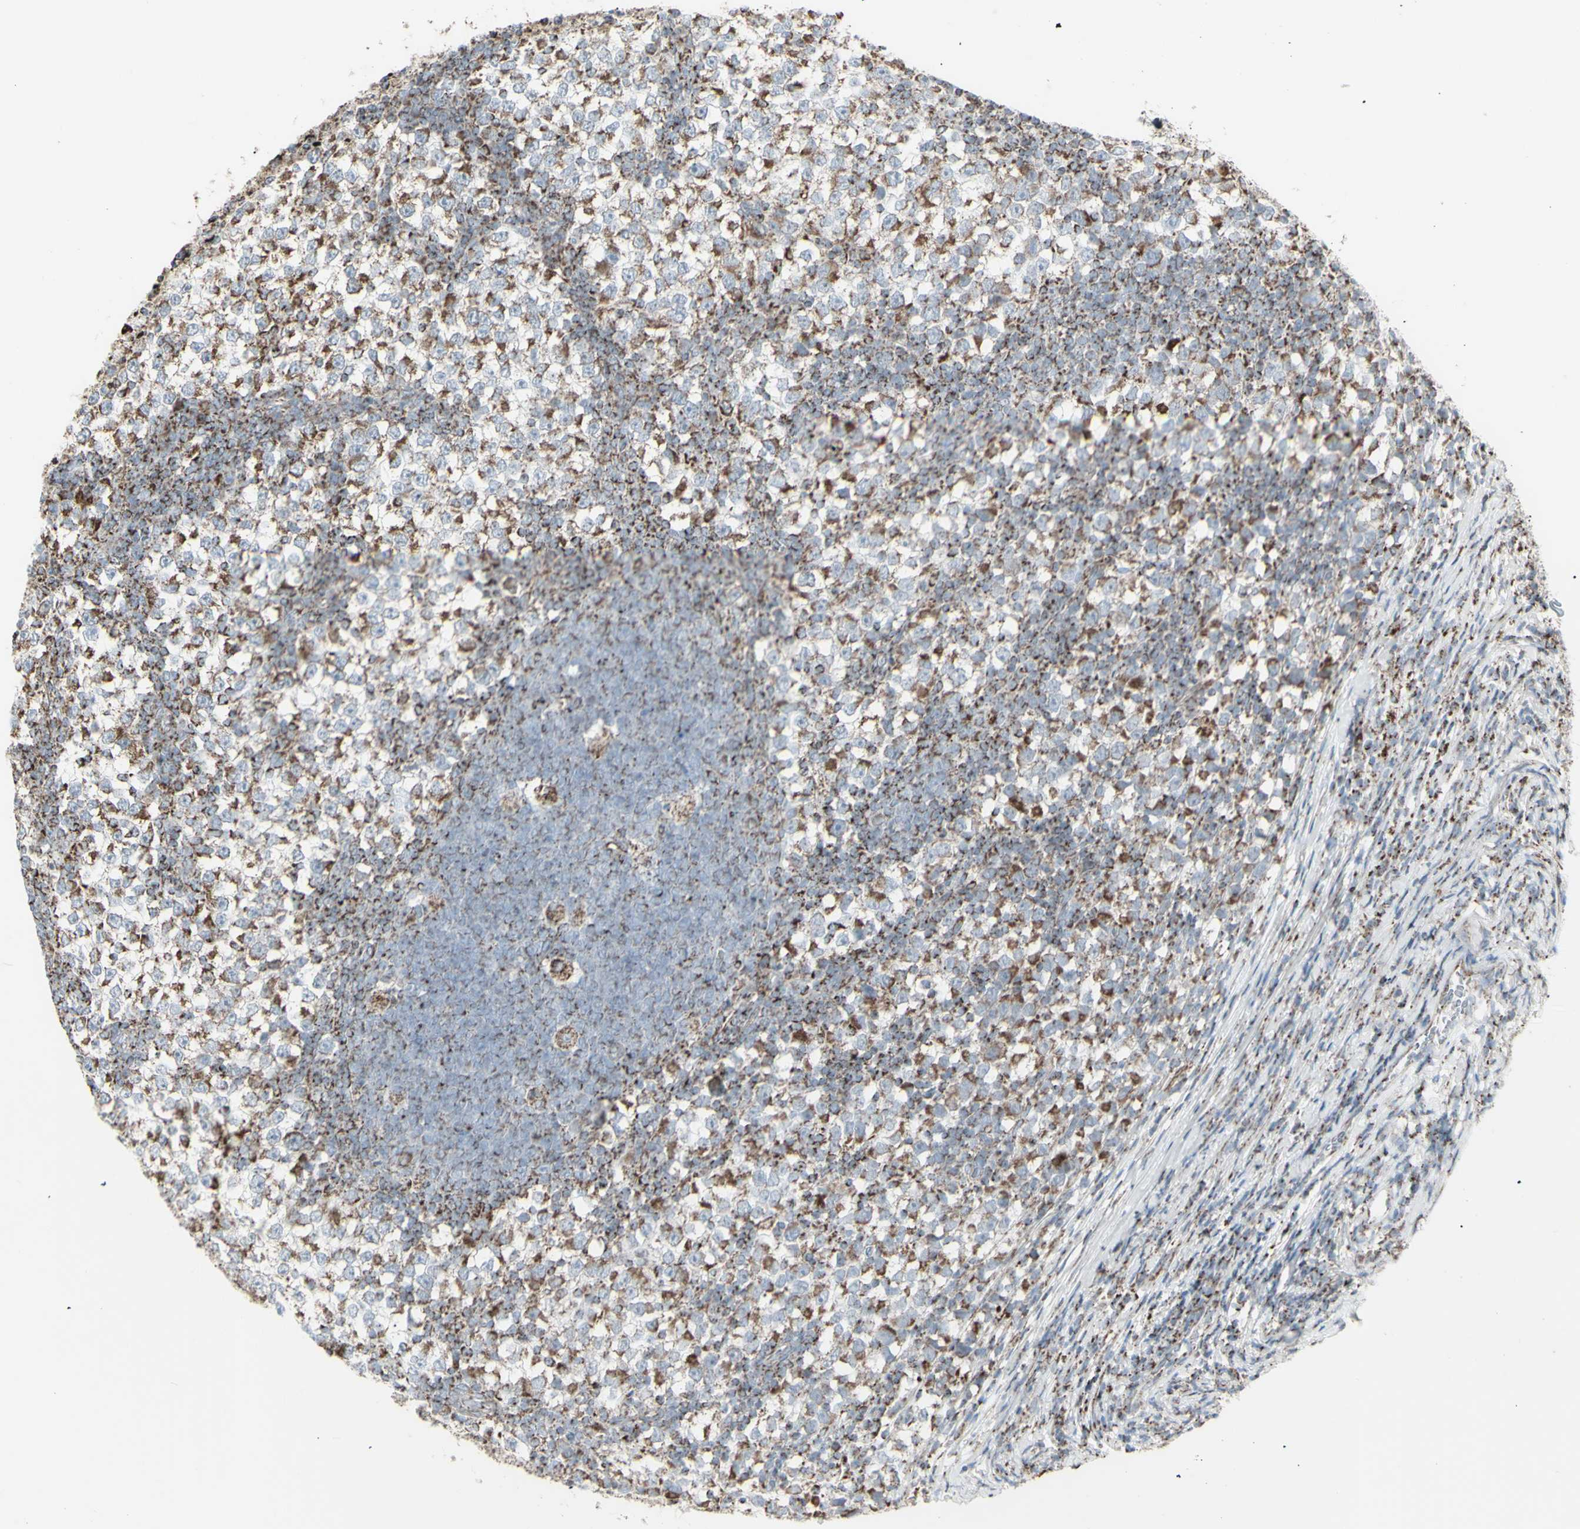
{"staining": {"intensity": "moderate", "quantity": "25%-75%", "location": "cytoplasmic/membranous"}, "tissue": "testis cancer", "cell_type": "Tumor cells", "image_type": "cancer", "snomed": [{"axis": "morphology", "description": "Seminoma, NOS"}, {"axis": "topography", "description": "Testis"}], "caption": "Immunohistochemistry (IHC) staining of testis seminoma, which exhibits medium levels of moderate cytoplasmic/membranous staining in approximately 25%-75% of tumor cells indicating moderate cytoplasmic/membranous protein positivity. The staining was performed using DAB (brown) for protein detection and nuclei were counterstained in hematoxylin (blue).", "gene": "PLGRKT", "patient": {"sex": "male", "age": 65}}